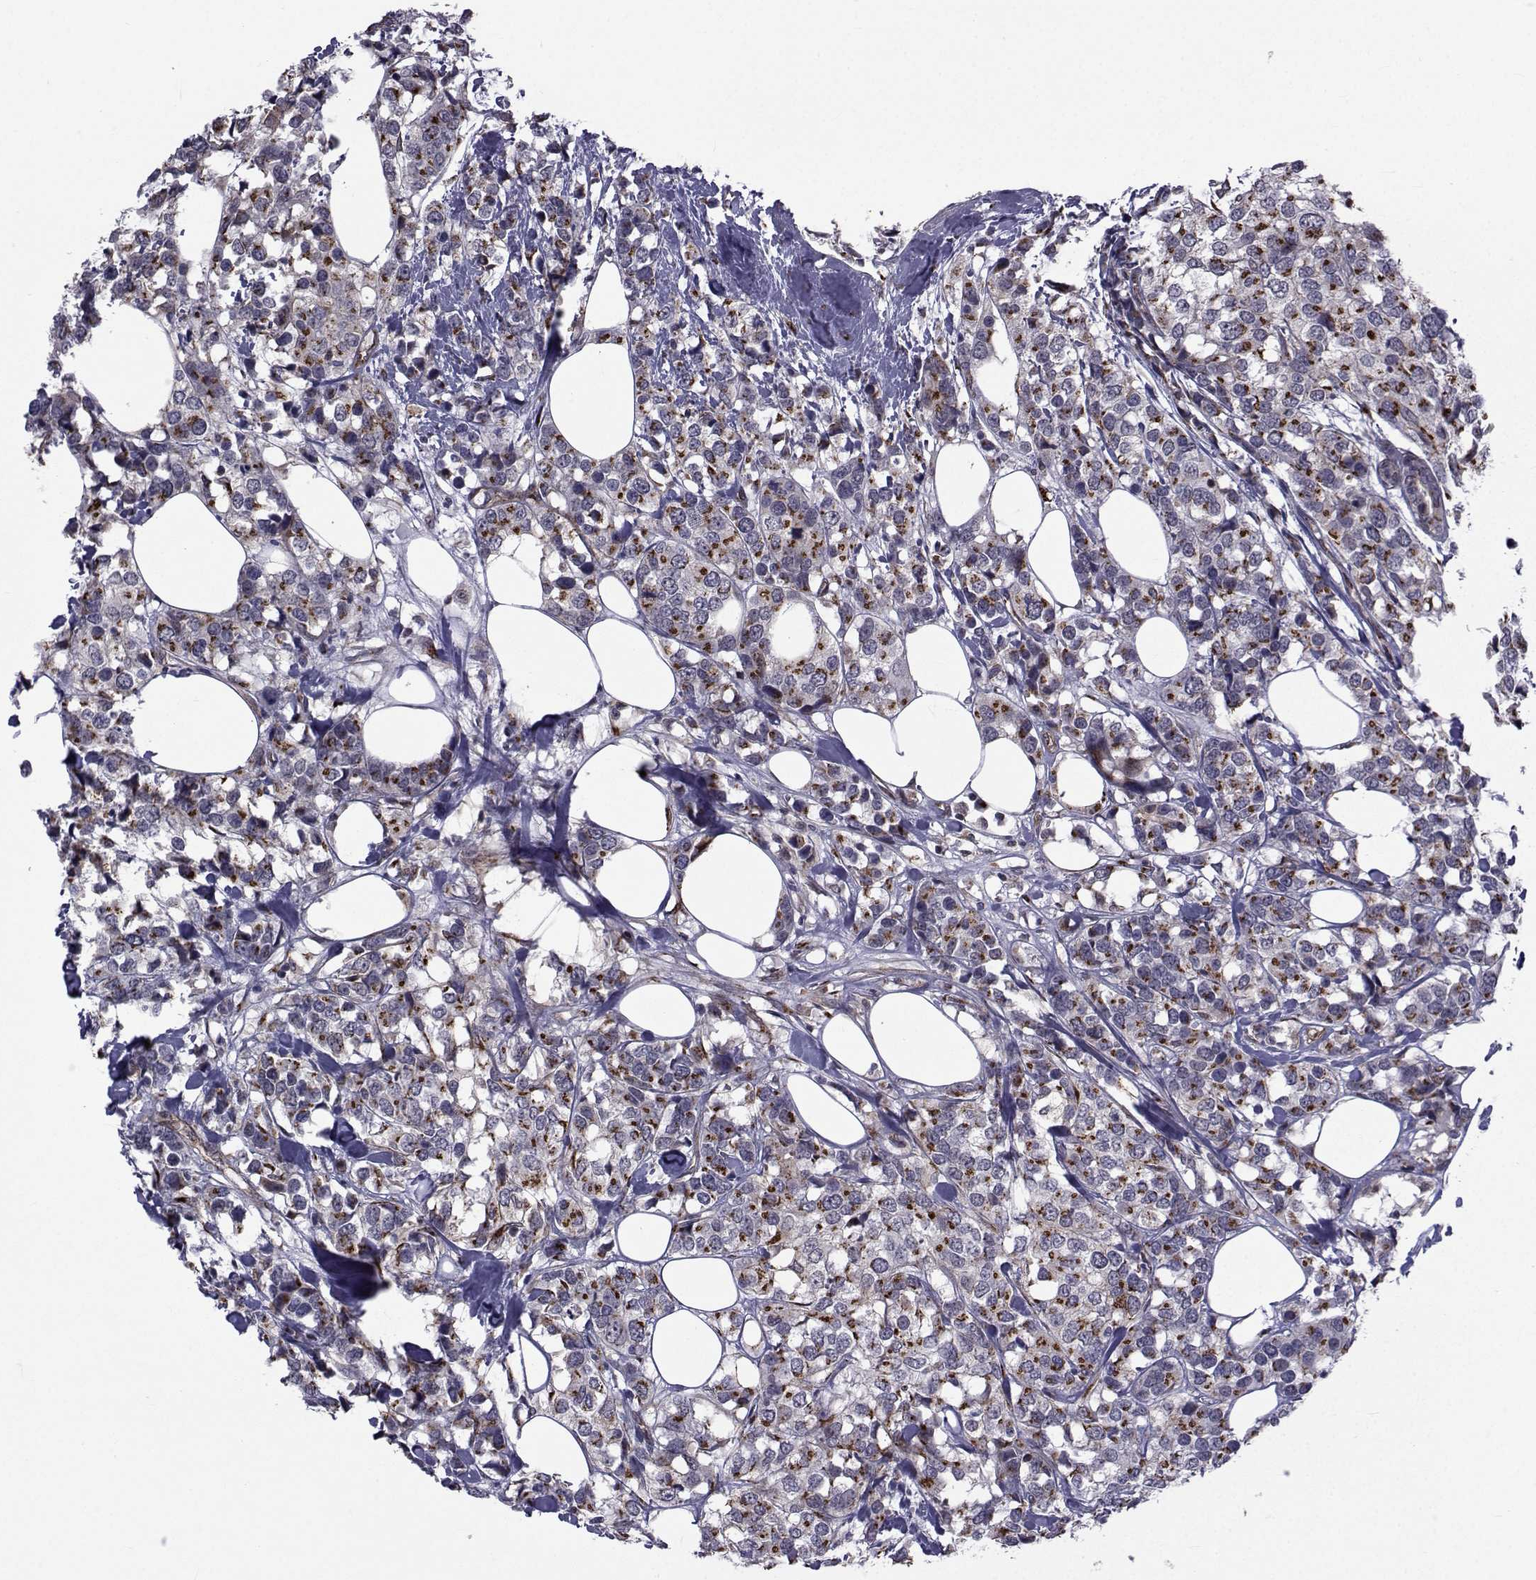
{"staining": {"intensity": "moderate", "quantity": "25%-75%", "location": "cytoplasmic/membranous"}, "tissue": "breast cancer", "cell_type": "Tumor cells", "image_type": "cancer", "snomed": [{"axis": "morphology", "description": "Lobular carcinoma"}, {"axis": "topography", "description": "Breast"}], "caption": "Immunohistochemistry (IHC) of human breast cancer (lobular carcinoma) shows medium levels of moderate cytoplasmic/membranous expression in approximately 25%-75% of tumor cells.", "gene": "ATP6V1C2", "patient": {"sex": "female", "age": 59}}